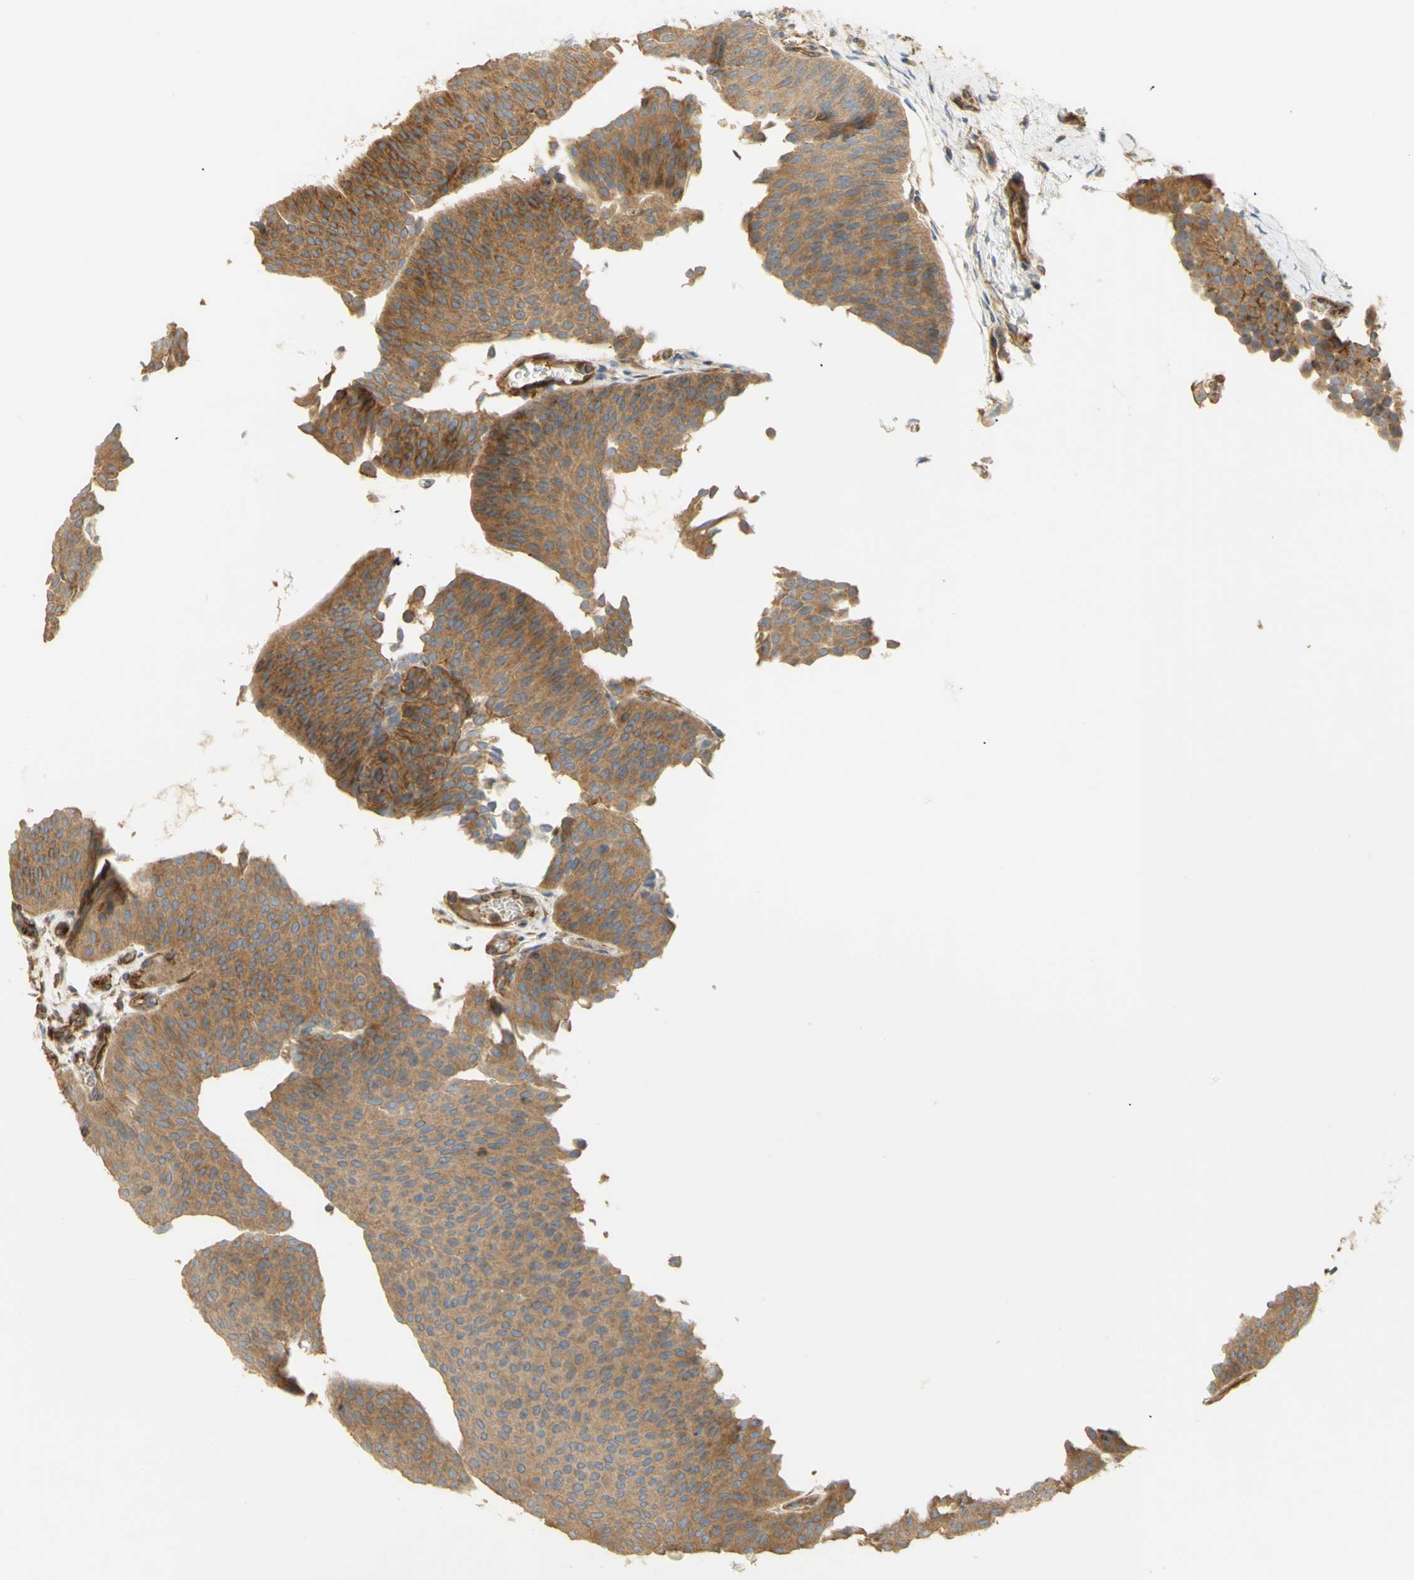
{"staining": {"intensity": "moderate", "quantity": ">75%", "location": "cytoplasmic/membranous"}, "tissue": "urothelial cancer", "cell_type": "Tumor cells", "image_type": "cancer", "snomed": [{"axis": "morphology", "description": "Urothelial carcinoma, Low grade"}, {"axis": "topography", "description": "Urinary bladder"}], "caption": "A photomicrograph of low-grade urothelial carcinoma stained for a protein reveals moderate cytoplasmic/membranous brown staining in tumor cells.", "gene": "KCNE4", "patient": {"sex": "female", "age": 60}}